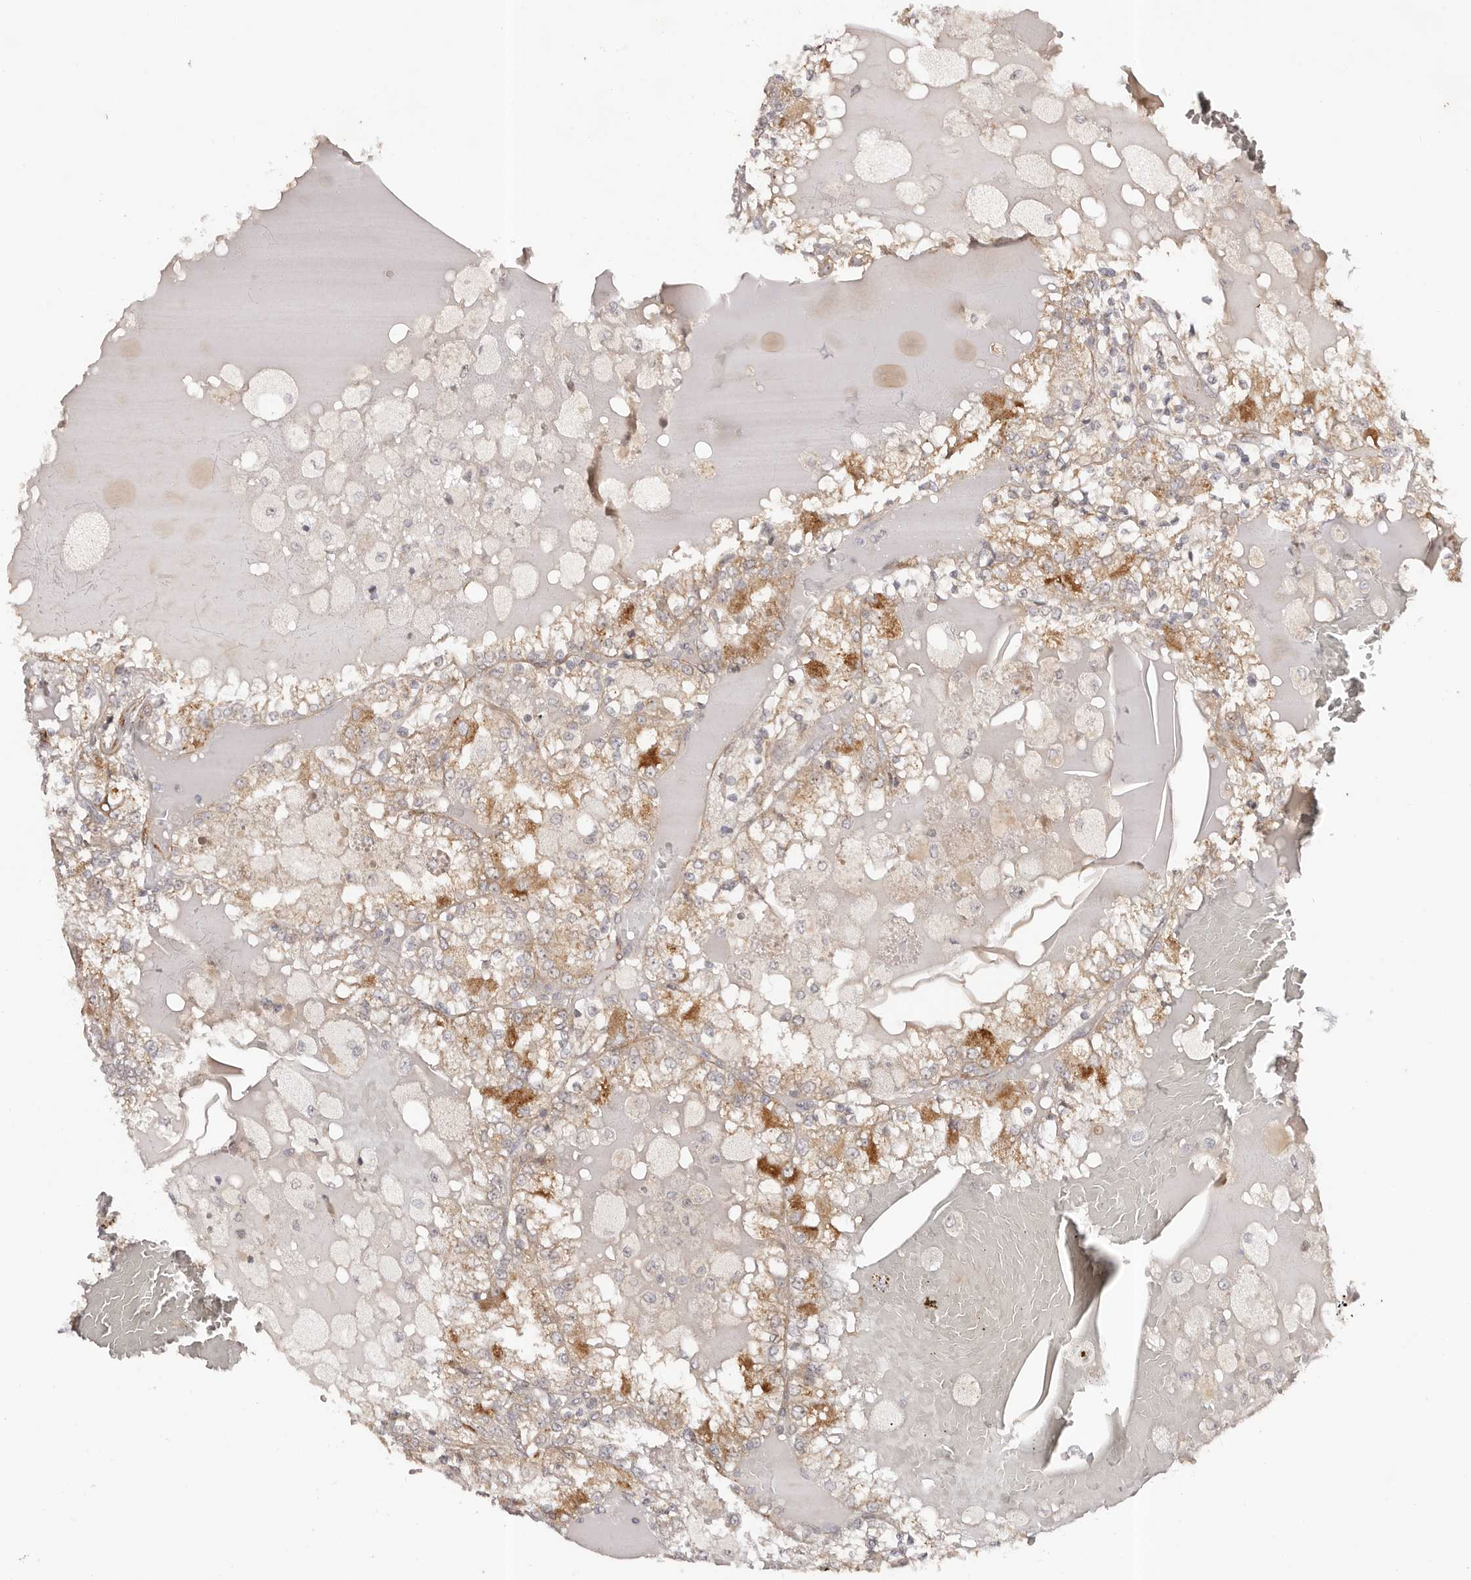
{"staining": {"intensity": "moderate", "quantity": ">75%", "location": "cytoplasmic/membranous"}, "tissue": "renal cancer", "cell_type": "Tumor cells", "image_type": "cancer", "snomed": [{"axis": "morphology", "description": "Adenocarcinoma, NOS"}, {"axis": "topography", "description": "Kidney"}], "caption": "Human renal cancer (adenocarcinoma) stained with a protein marker exhibits moderate staining in tumor cells.", "gene": "MICAL2", "patient": {"sex": "female", "age": 56}}